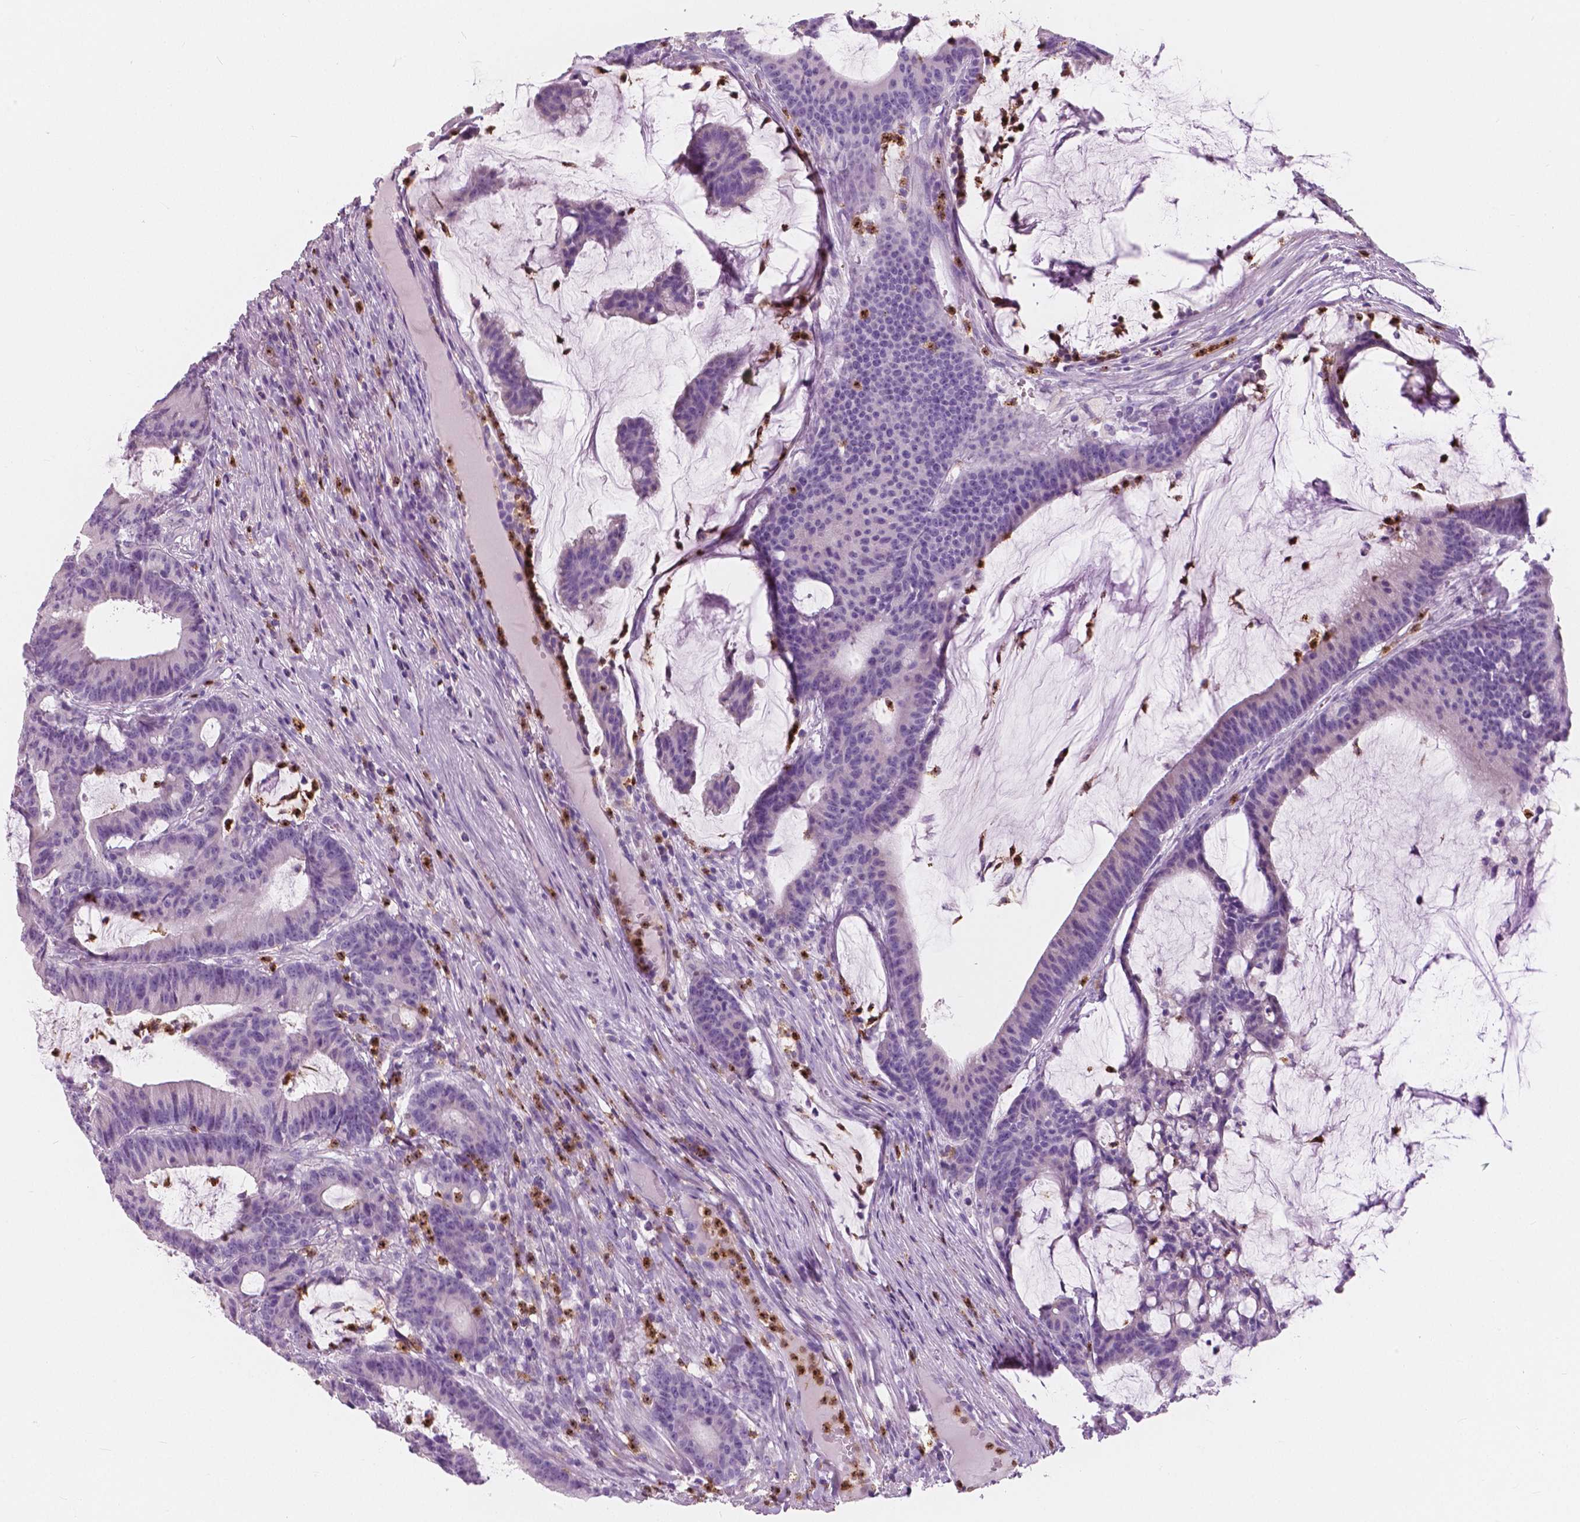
{"staining": {"intensity": "negative", "quantity": "none", "location": "none"}, "tissue": "colorectal cancer", "cell_type": "Tumor cells", "image_type": "cancer", "snomed": [{"axis": "morphology", "description": "Adenocarcinoma, NOS"}, {"axis": "topography", "description": "Colon"}], "caption": "Adenocarcinoma (colorectal) was stained to show a protein in brown. There is no significant positivity in tumor cells. (Brightfield microscopy of DAB (3,3'-diaminobenzidine) immunohistochemistry at high magnification).", "gene": "CXCR2", "patient": {"sex": "female", "age": 78}}